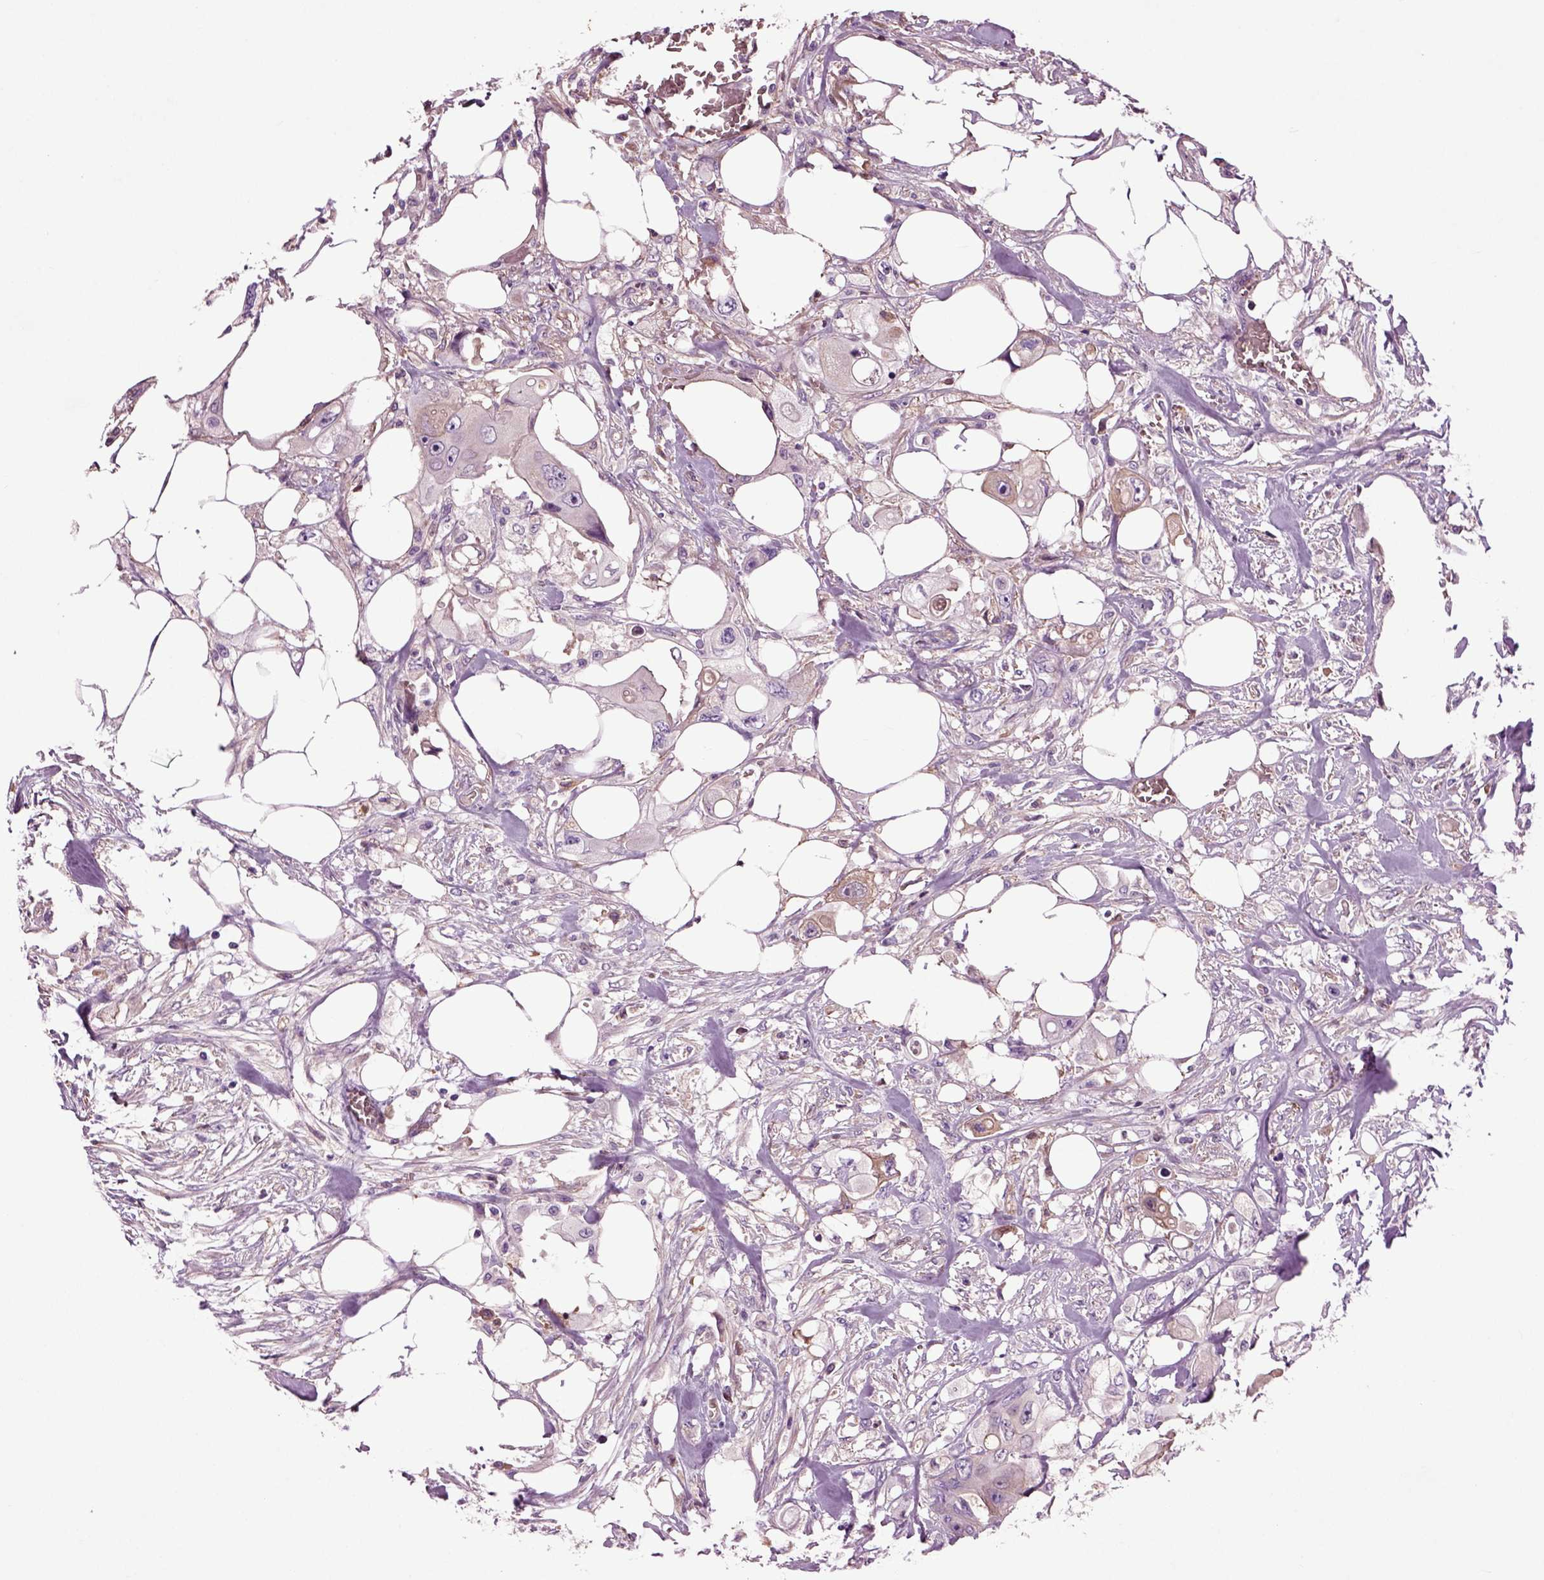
{"staining": {"intensity": "weak", "quantity": "25%-75%", "location": "cytoplasmic/membranous"}, "tissue": "colorectal cancer", "cell_type": "Tumor cells", "image_type": "cancer", "snomed": [{"axis": "morphology", "description": "Adenocarcinoma, NOS"}, {"axis": "topography", "description": "Rectum"}], "caption": "A brown stain labels weak cytoplasmic/membranous expression of a protein in colorectal cancer tumor cells. (DAB = brown stain, brightfield microscopy at high magnification).", "gene": "SPON1", "patient": {"sex": "male", "age": 63}}